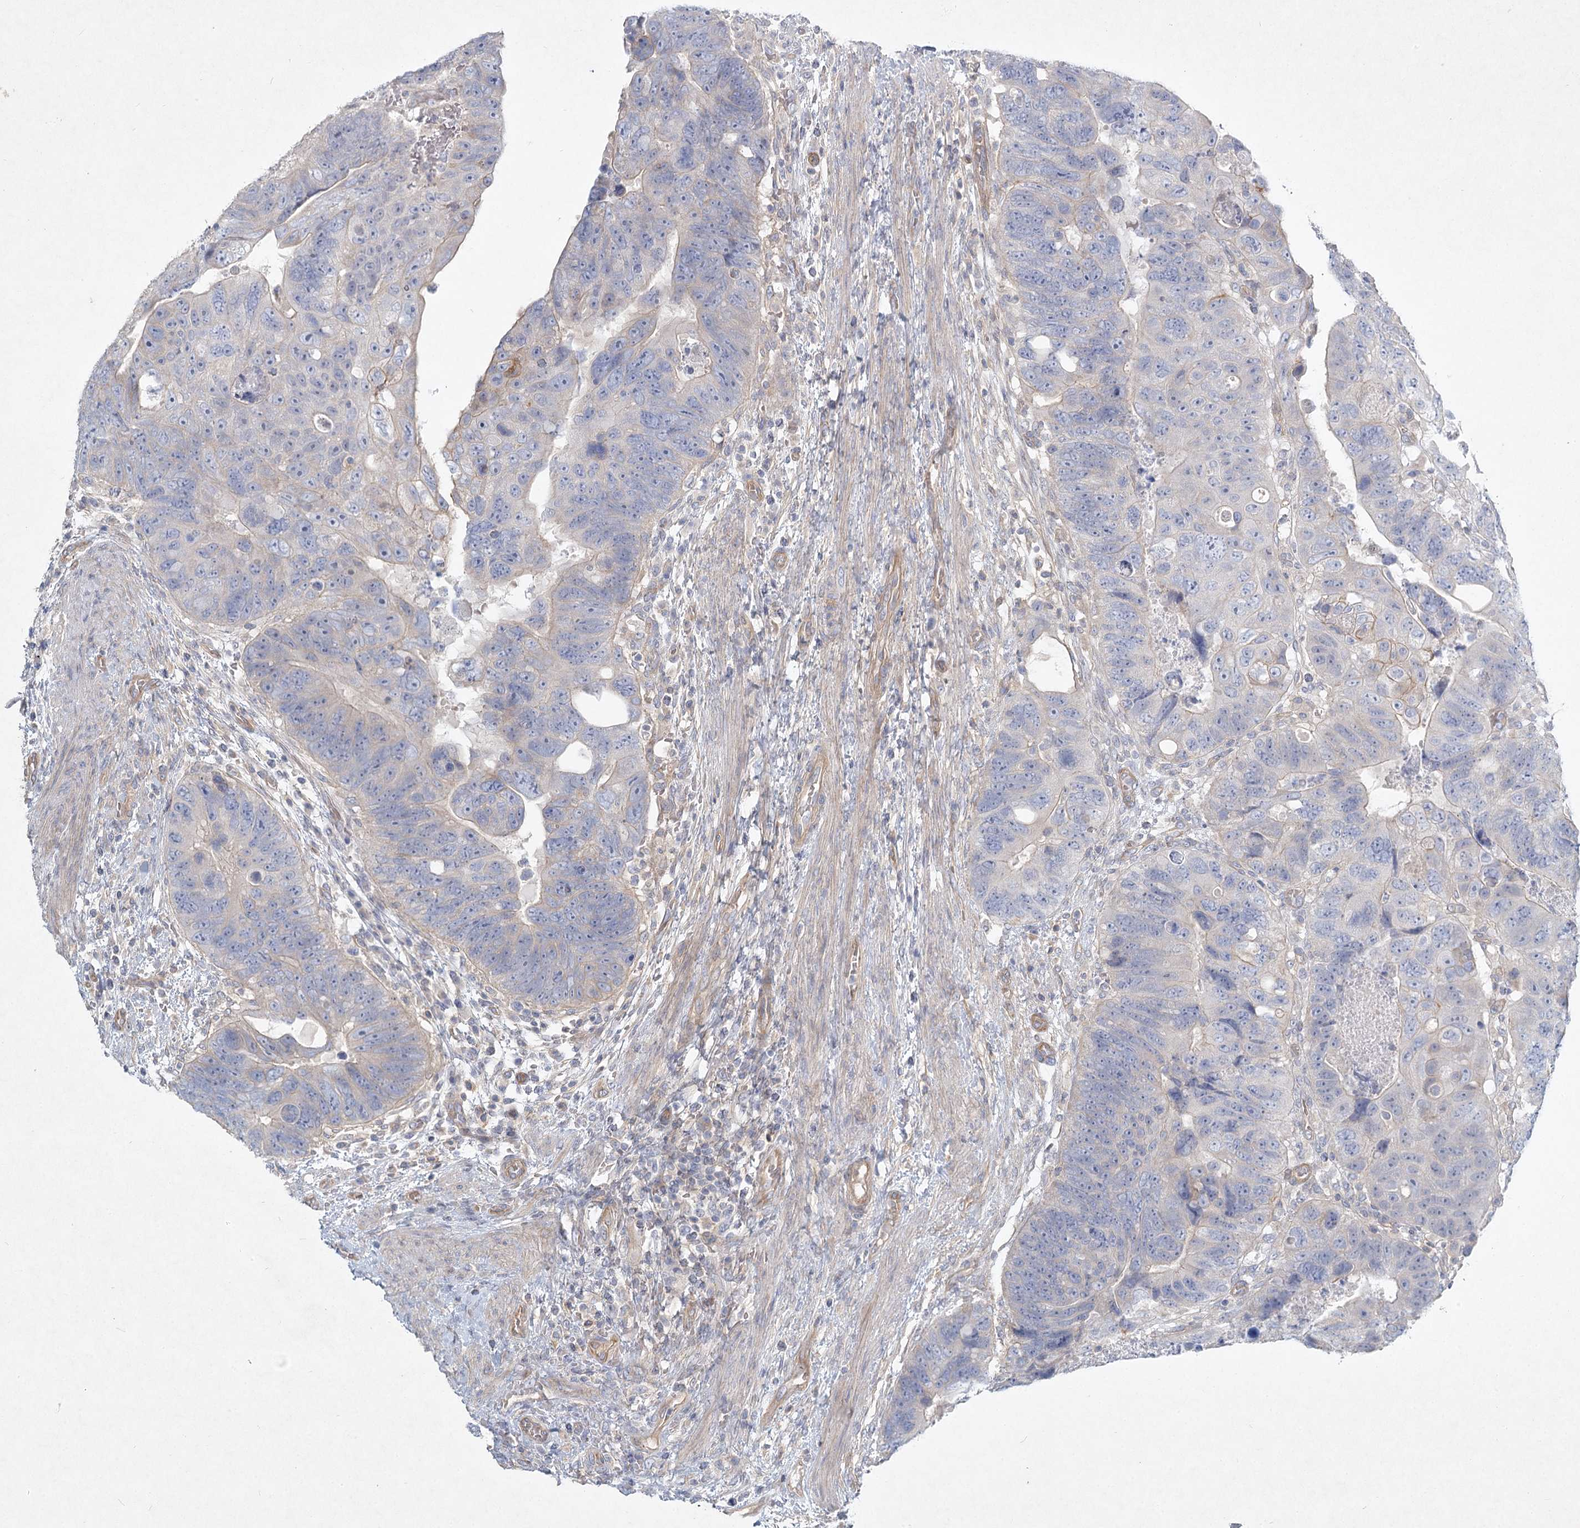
{"staining": {"intensity": "weak", "quantity": "<25%", "location": "cytoplasmic/membranous"}, "tissue": "colorectal cancer", "cell_type": "Tumor cells", "image_type": "cancer", "snomed": [{"axis": "morphology", "description": "Adenocarcinoma, NOS"}, {"axis": "topography", "description": "Rectum"}], "caption": "Immunohistochemistry micrograph of neoplastic tissue: human colorectal cancer (adenocarcinoma) stained with DAB (3,3'-diaminobenzidine) demonstrates no significant protein expression in tumor cells. (DAB immunohistochemistry, high magnification).", "gene": "DNMBP", "patient": {"sex": "male", "age": 59}}